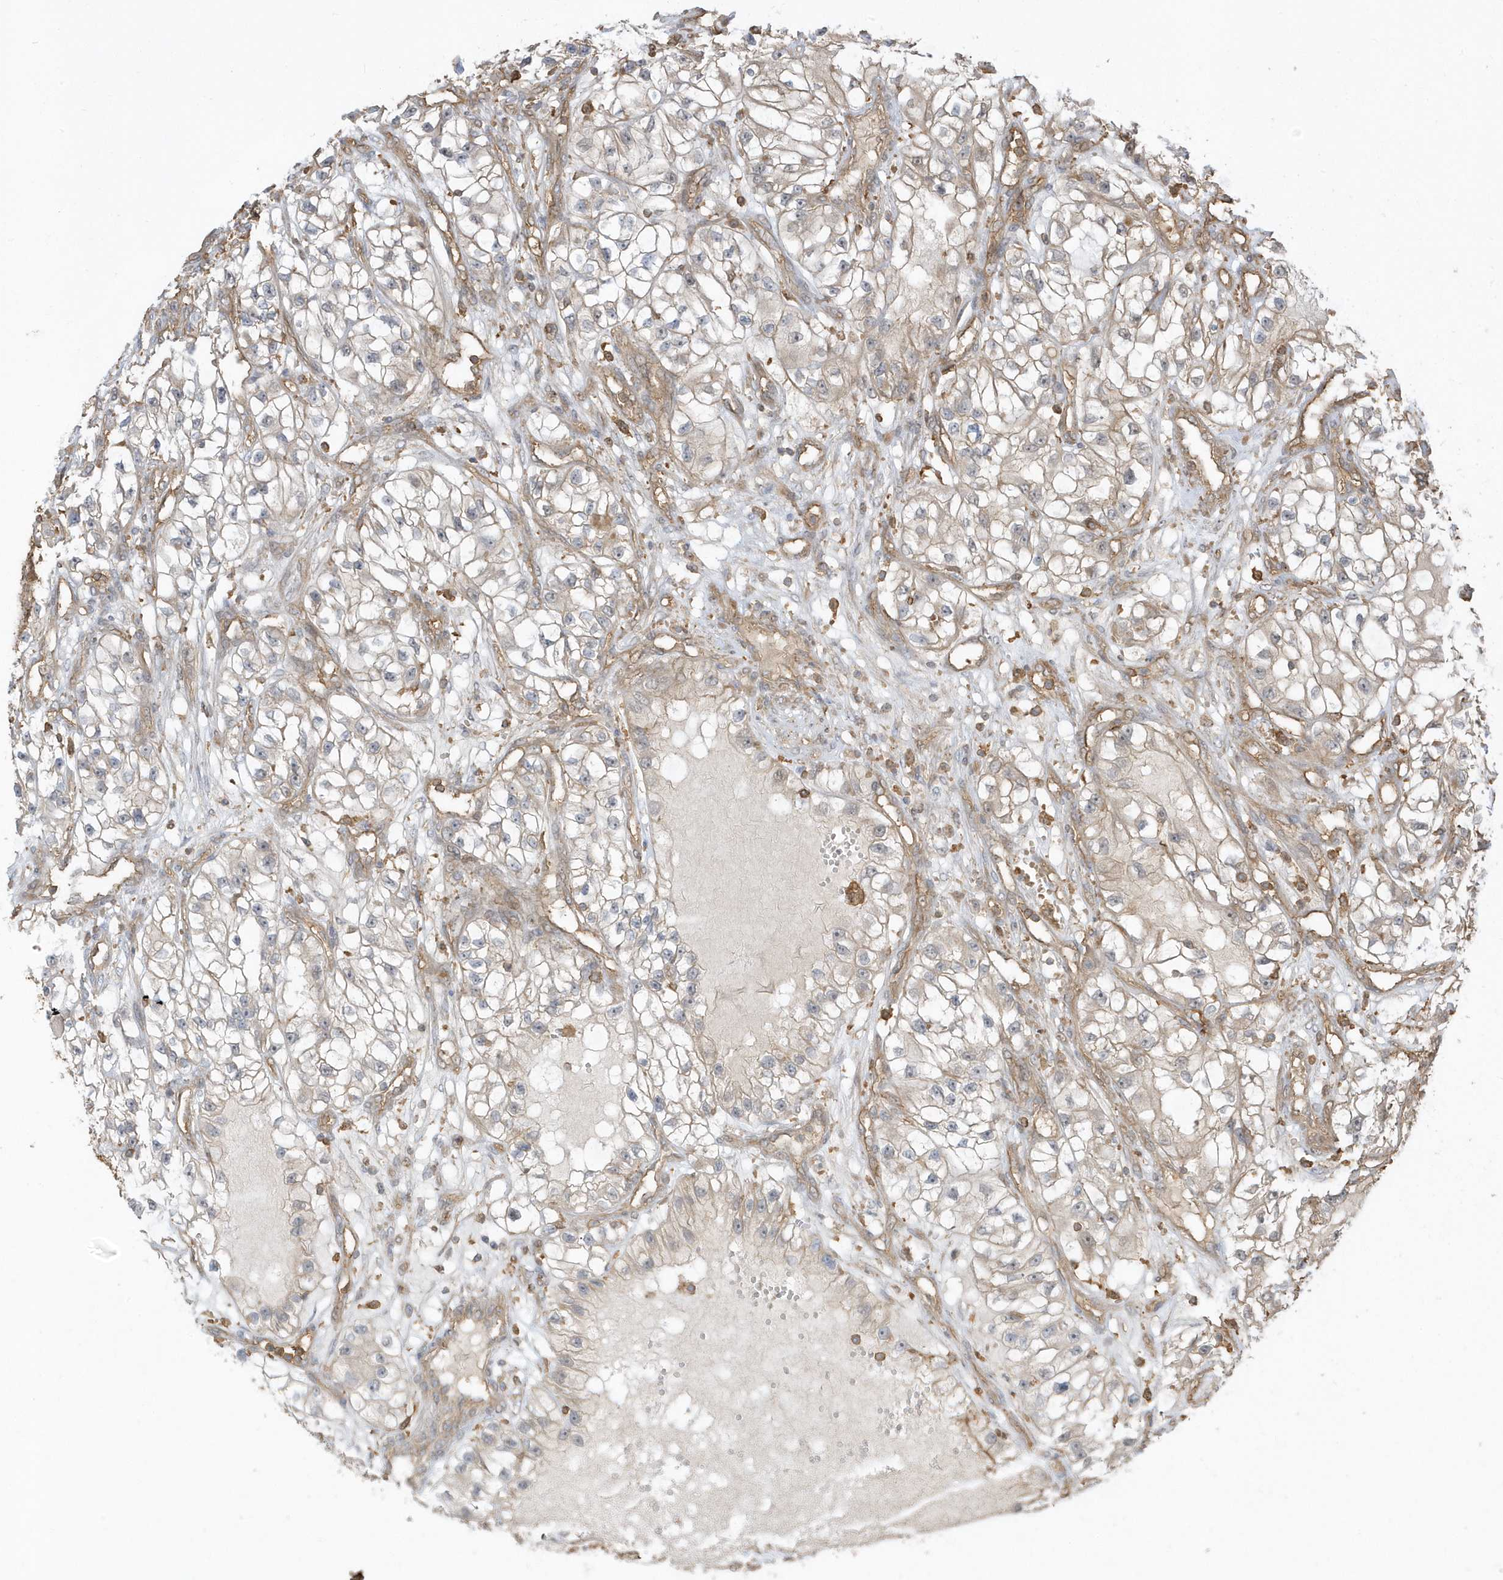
{"staining": {"intensity": "weak", "quantity": "25%-75%", "location": "cytoplasmic/membranous"}, "tissue": "renal cancer", "cell_type": "Tumor cells", "image_type": "cancer", "snomed": [{"axis": "morphology", "description": "Adenocarcinoma, NOS"}, {"axis": "topography", "description": "Kidney"}], "caption": "Renal adenocarcinoma was stained to show a protein in brown. There is low levels of weak cytoplasmic/membranous expression in approximately 25%-75% of tumor cells.", "gene": "ZBTB8A", "patient": {"sex": "female", "age": 57}}